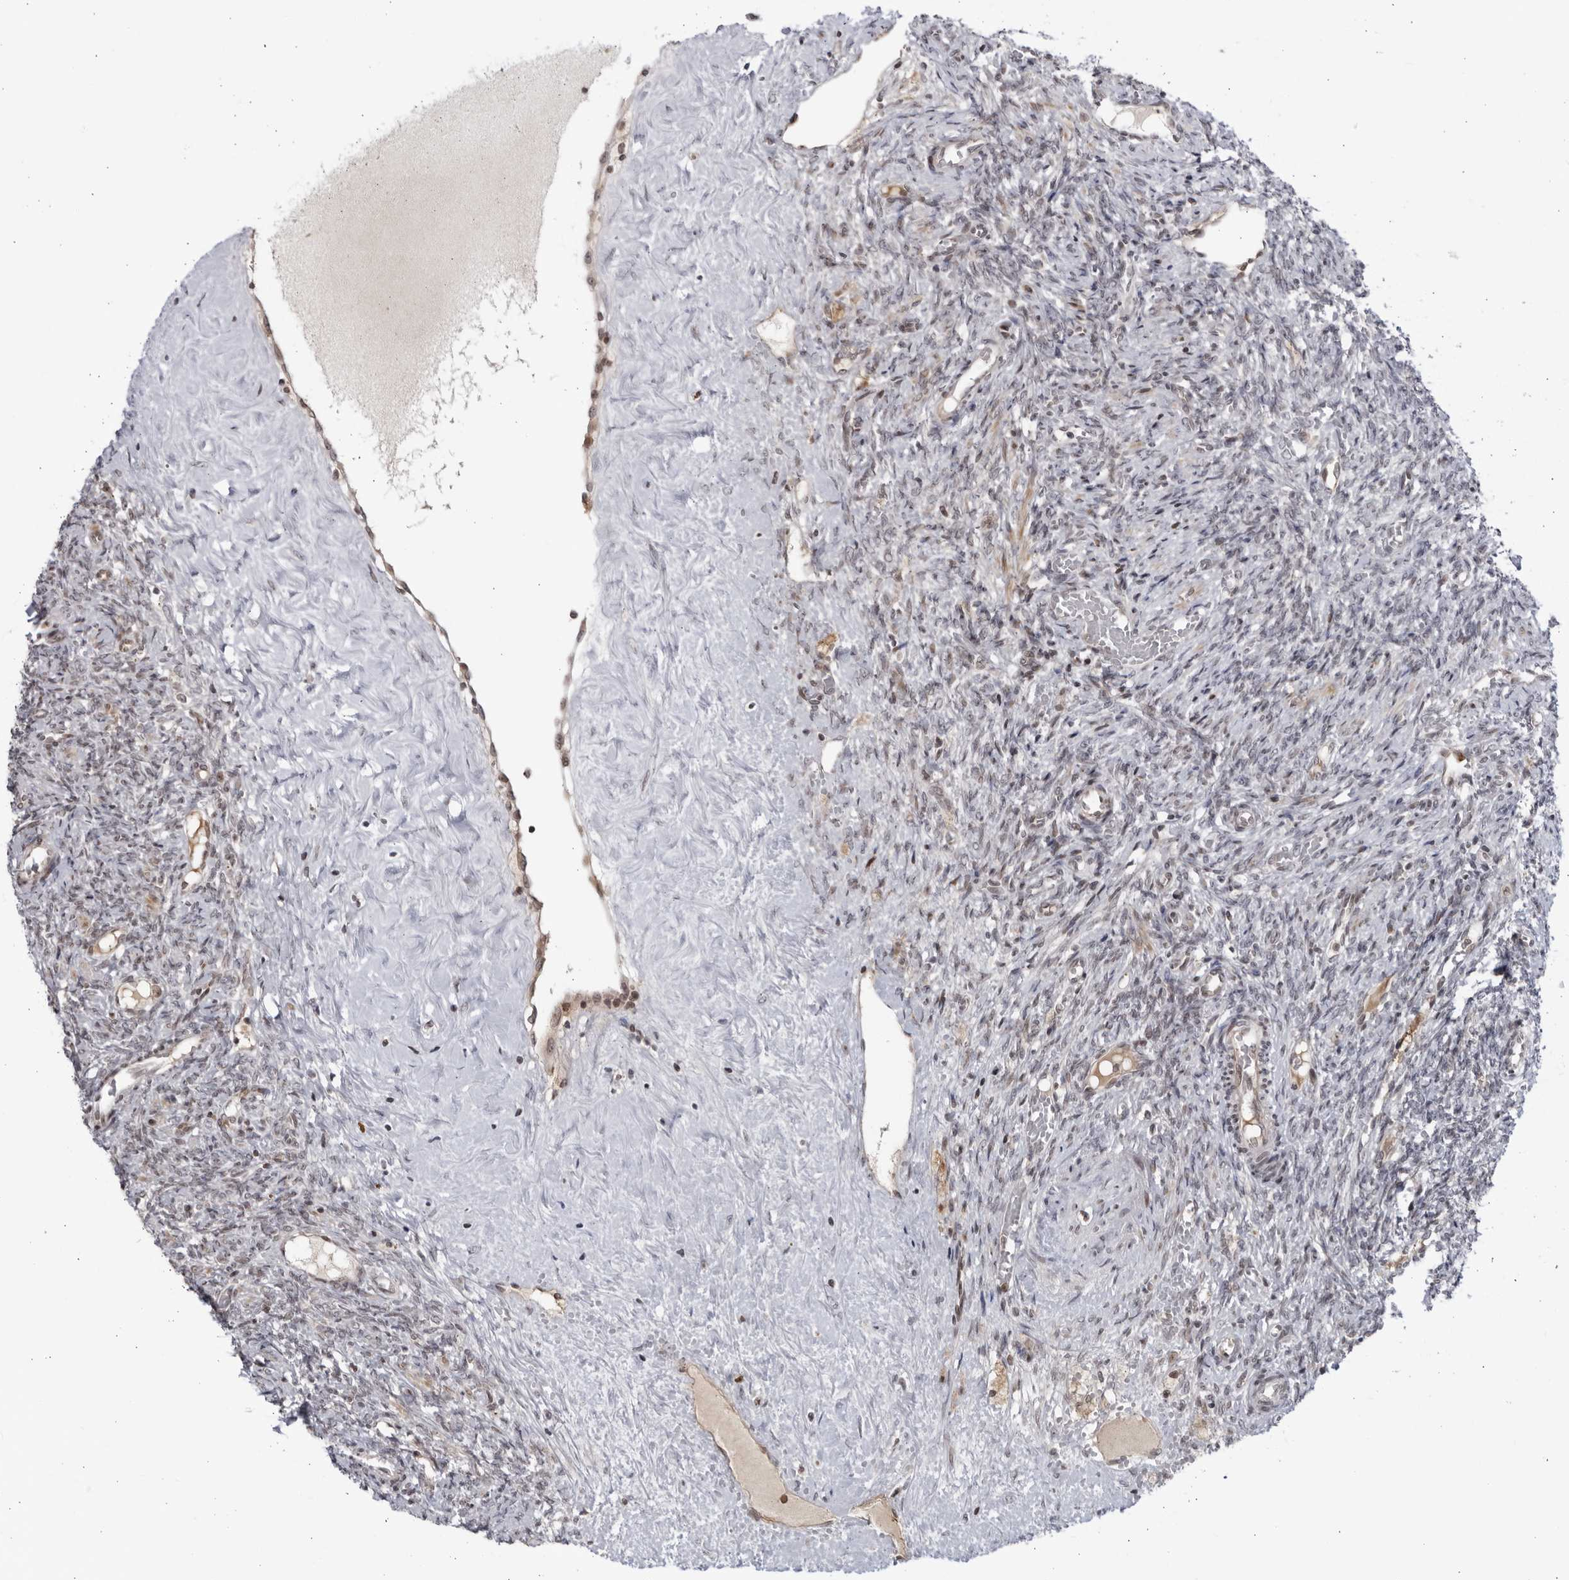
{"staining": {"intensity": "weak", "quantity": "25%-75%", "location": "nuclear"}, "tissue": "ovary", "cell_type": "Ovarian stroma cells", "image_type": "normal", "snomed": [{"axis": "morphology", "description": "Normal tissue, NOS"}, {"axis": "topography", "description": "Ovary"}], "caption": "Ovary stained with immunohistochemistry (IHC) exhibits weak nuclear expression in about 25%-75% of ovarian stroma cells.", "gene": "DTL", "patient": {"sex": "female", "age": 41}}